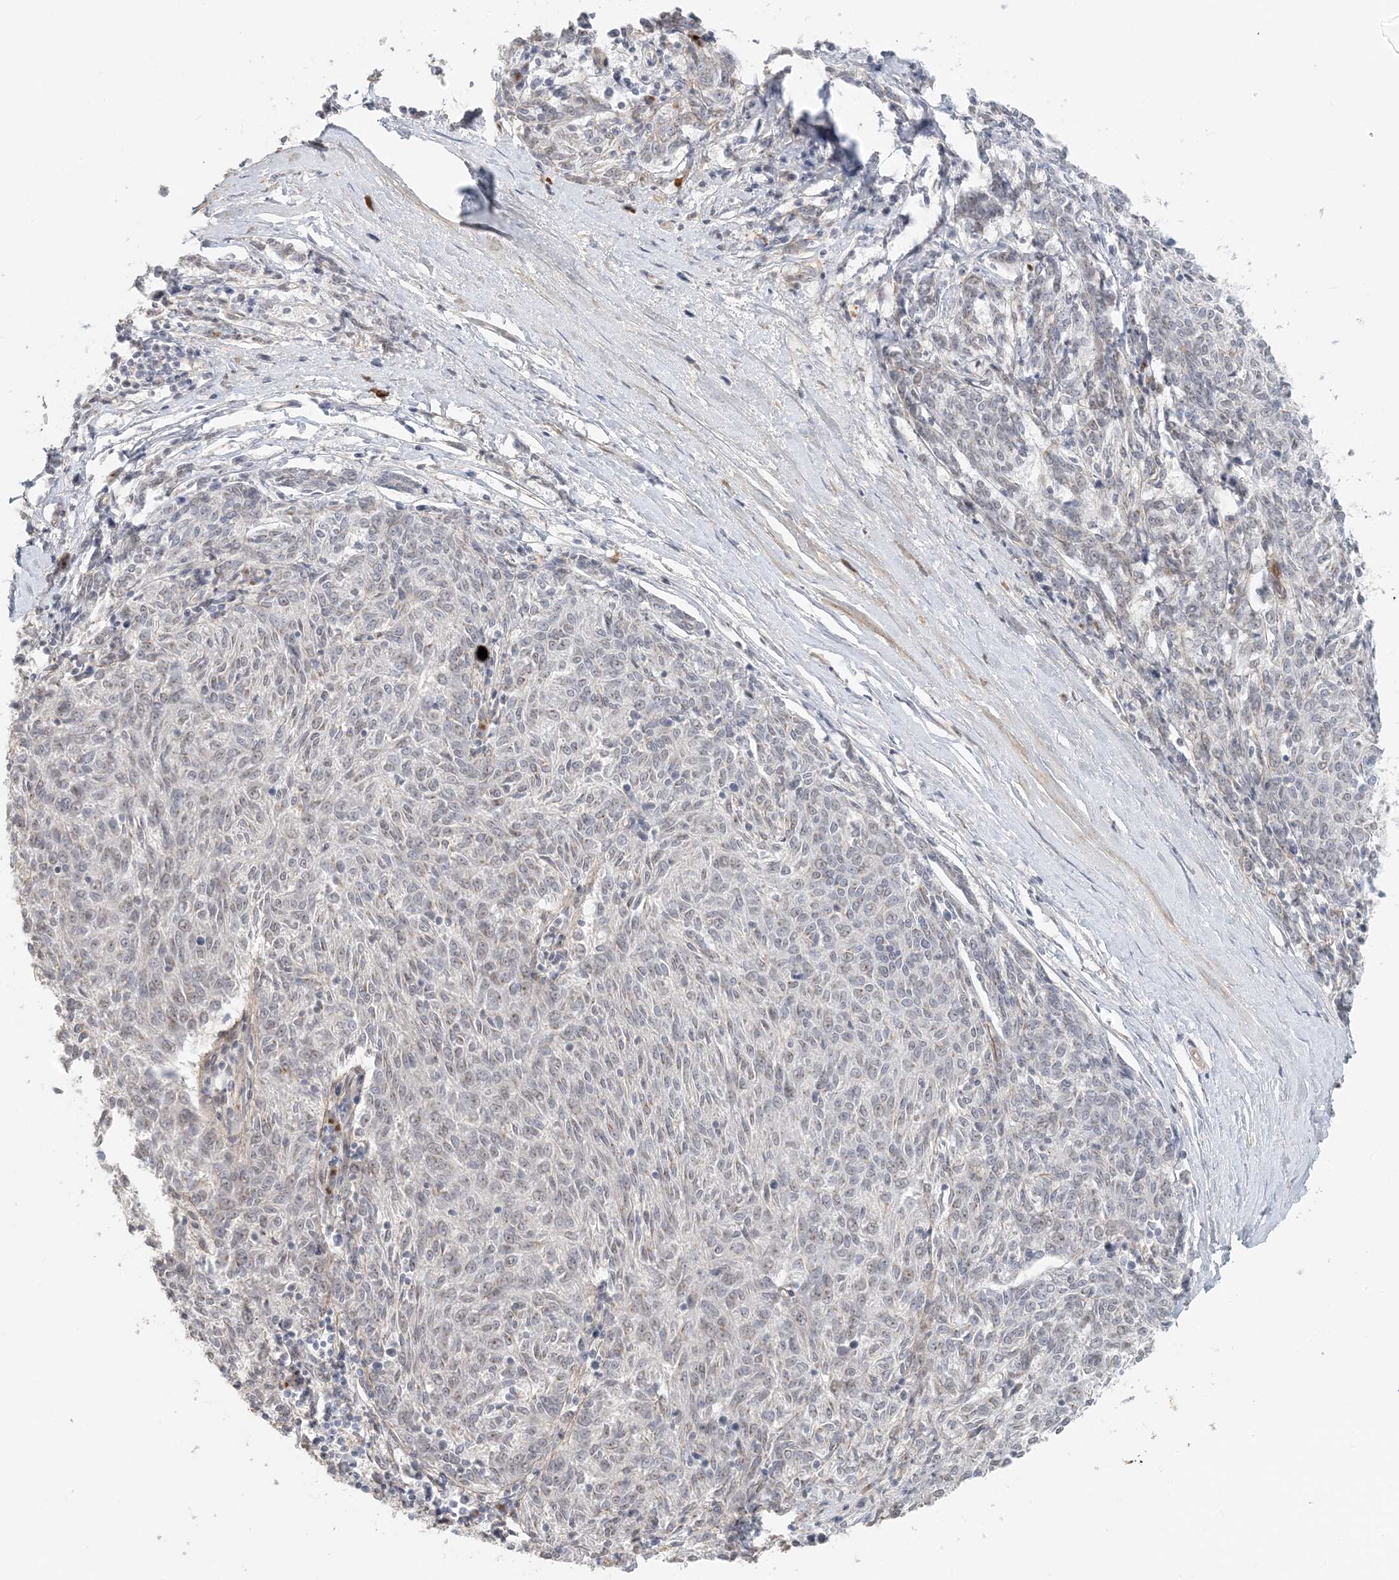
{"staining": {"intensity": "negative", "quantity": "none", "location": "none"}, "tissue": "melanoma", "cell_type": "Tumor cells", "image_type": "cancer", "snomed": [{"axis": "morphology", "description": "Malignant melanoma, NOS"}, {"axis": "topography", "description": "Skin"}], "caption": "High magnification brightfield microscopy of malignant melanoma stained with DAB (3,3'-diaminobenzidine) (brown) and counterstained with hematoxylin (blue): tumor cells show no significant positivity. Brightfield microscopy of IHC stained with DAB (3,3'-diaminobenzidine) (brown) and hematoxylin (blue), captured at high magnification.", "gene": "ZCCHC4", "patient": {"sex": "female", "age": 72}}